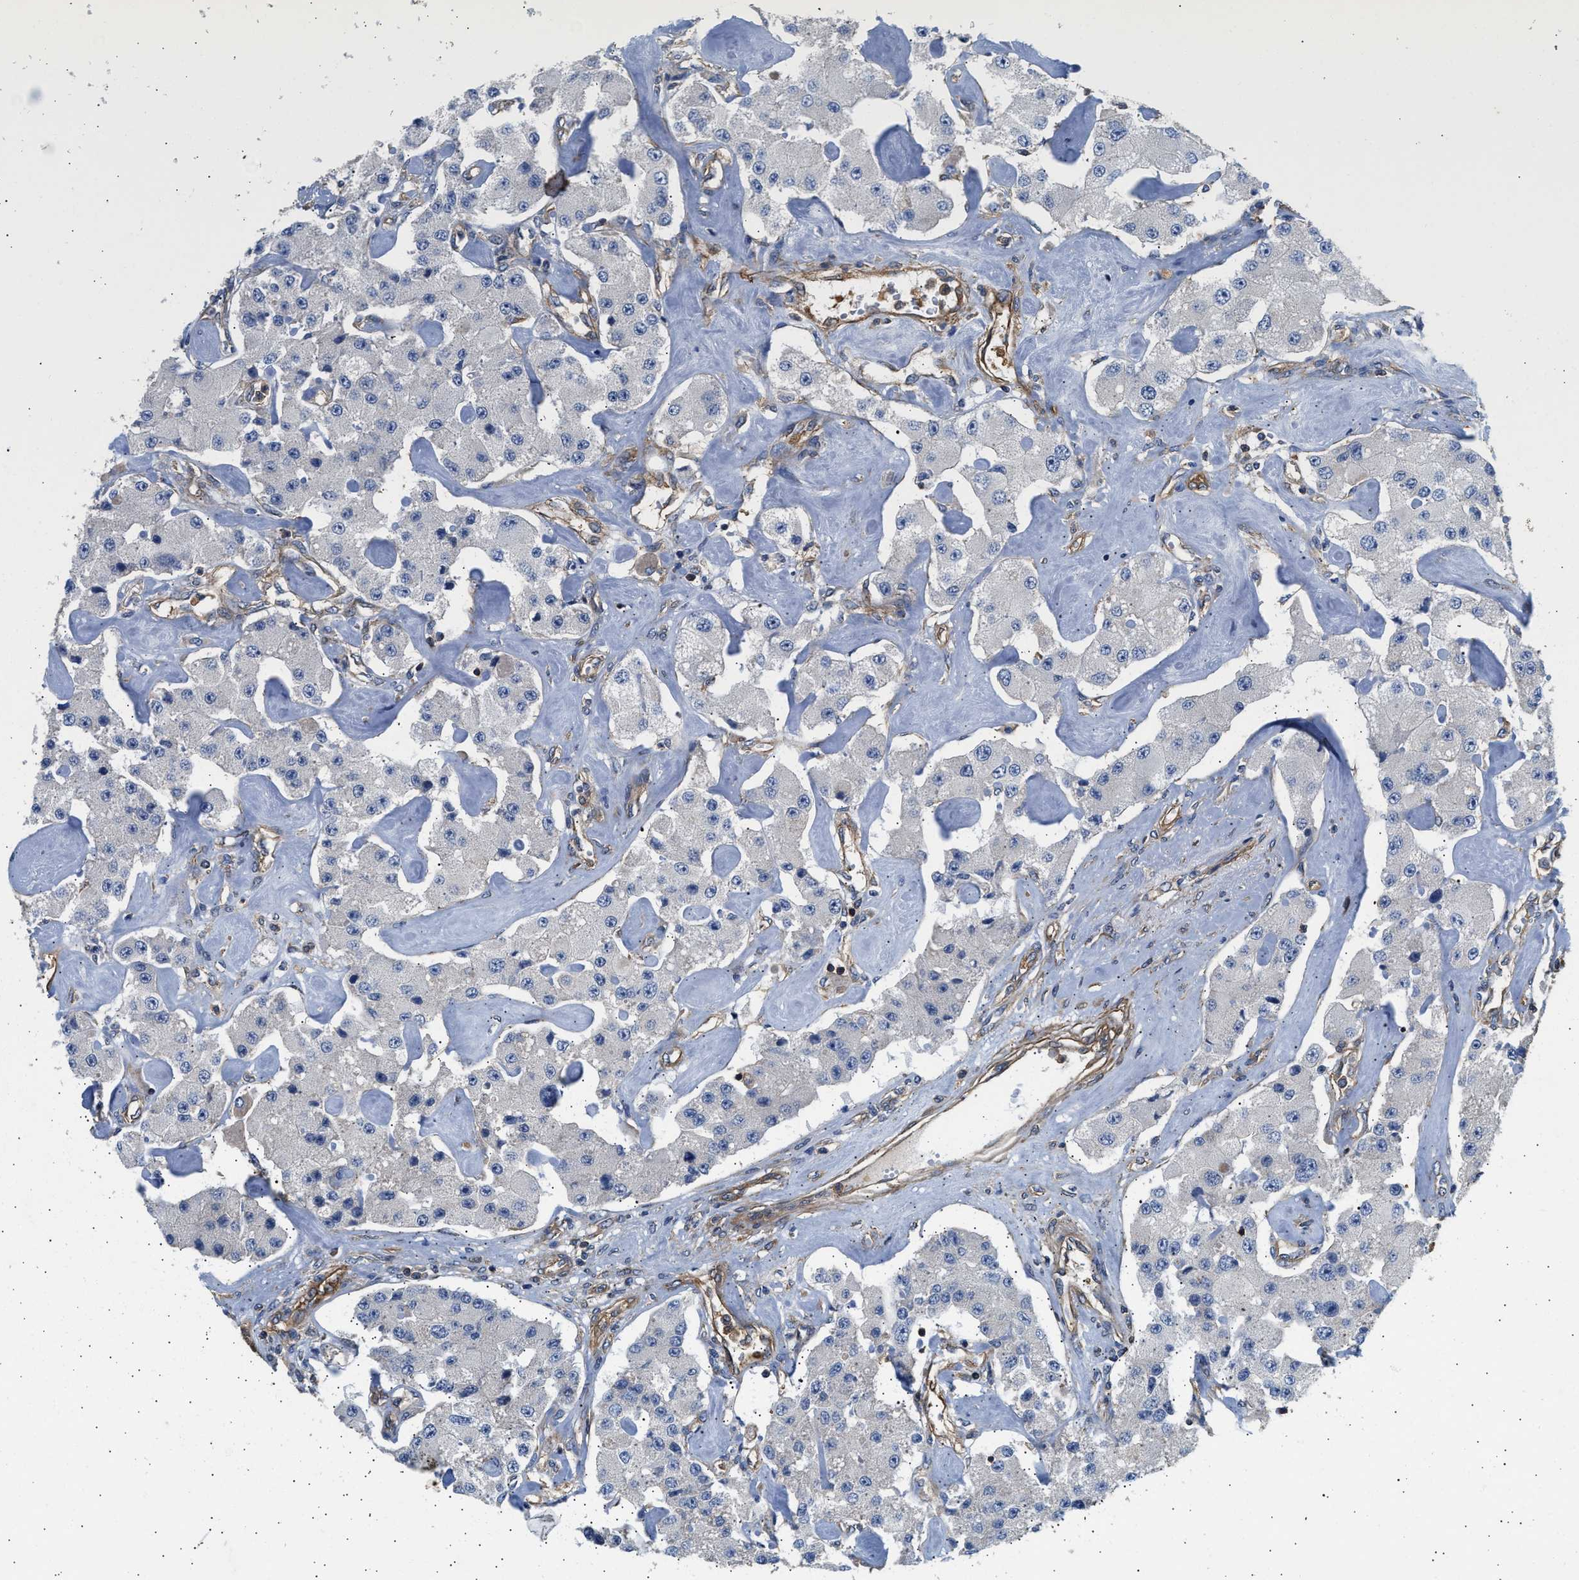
{"staining": {"intensity": "negative", "quantity": "none", "location": "none"}, "tissue": "carcinoid", "cell_type": "Tumor cells", "image_type": "cancer", "snomed": [{"axis": "morphology", "description": "Carcinoid, malignant, NOS"}, {"axis": "topography", "description": "Pancreas"}], "caption": "Immunohistochemistry (IHC) of malignant carcinoid reveals no expression in tumor cells.", "gene": "SAMD9L", "patient": {"sex": "male", "age": 41}}